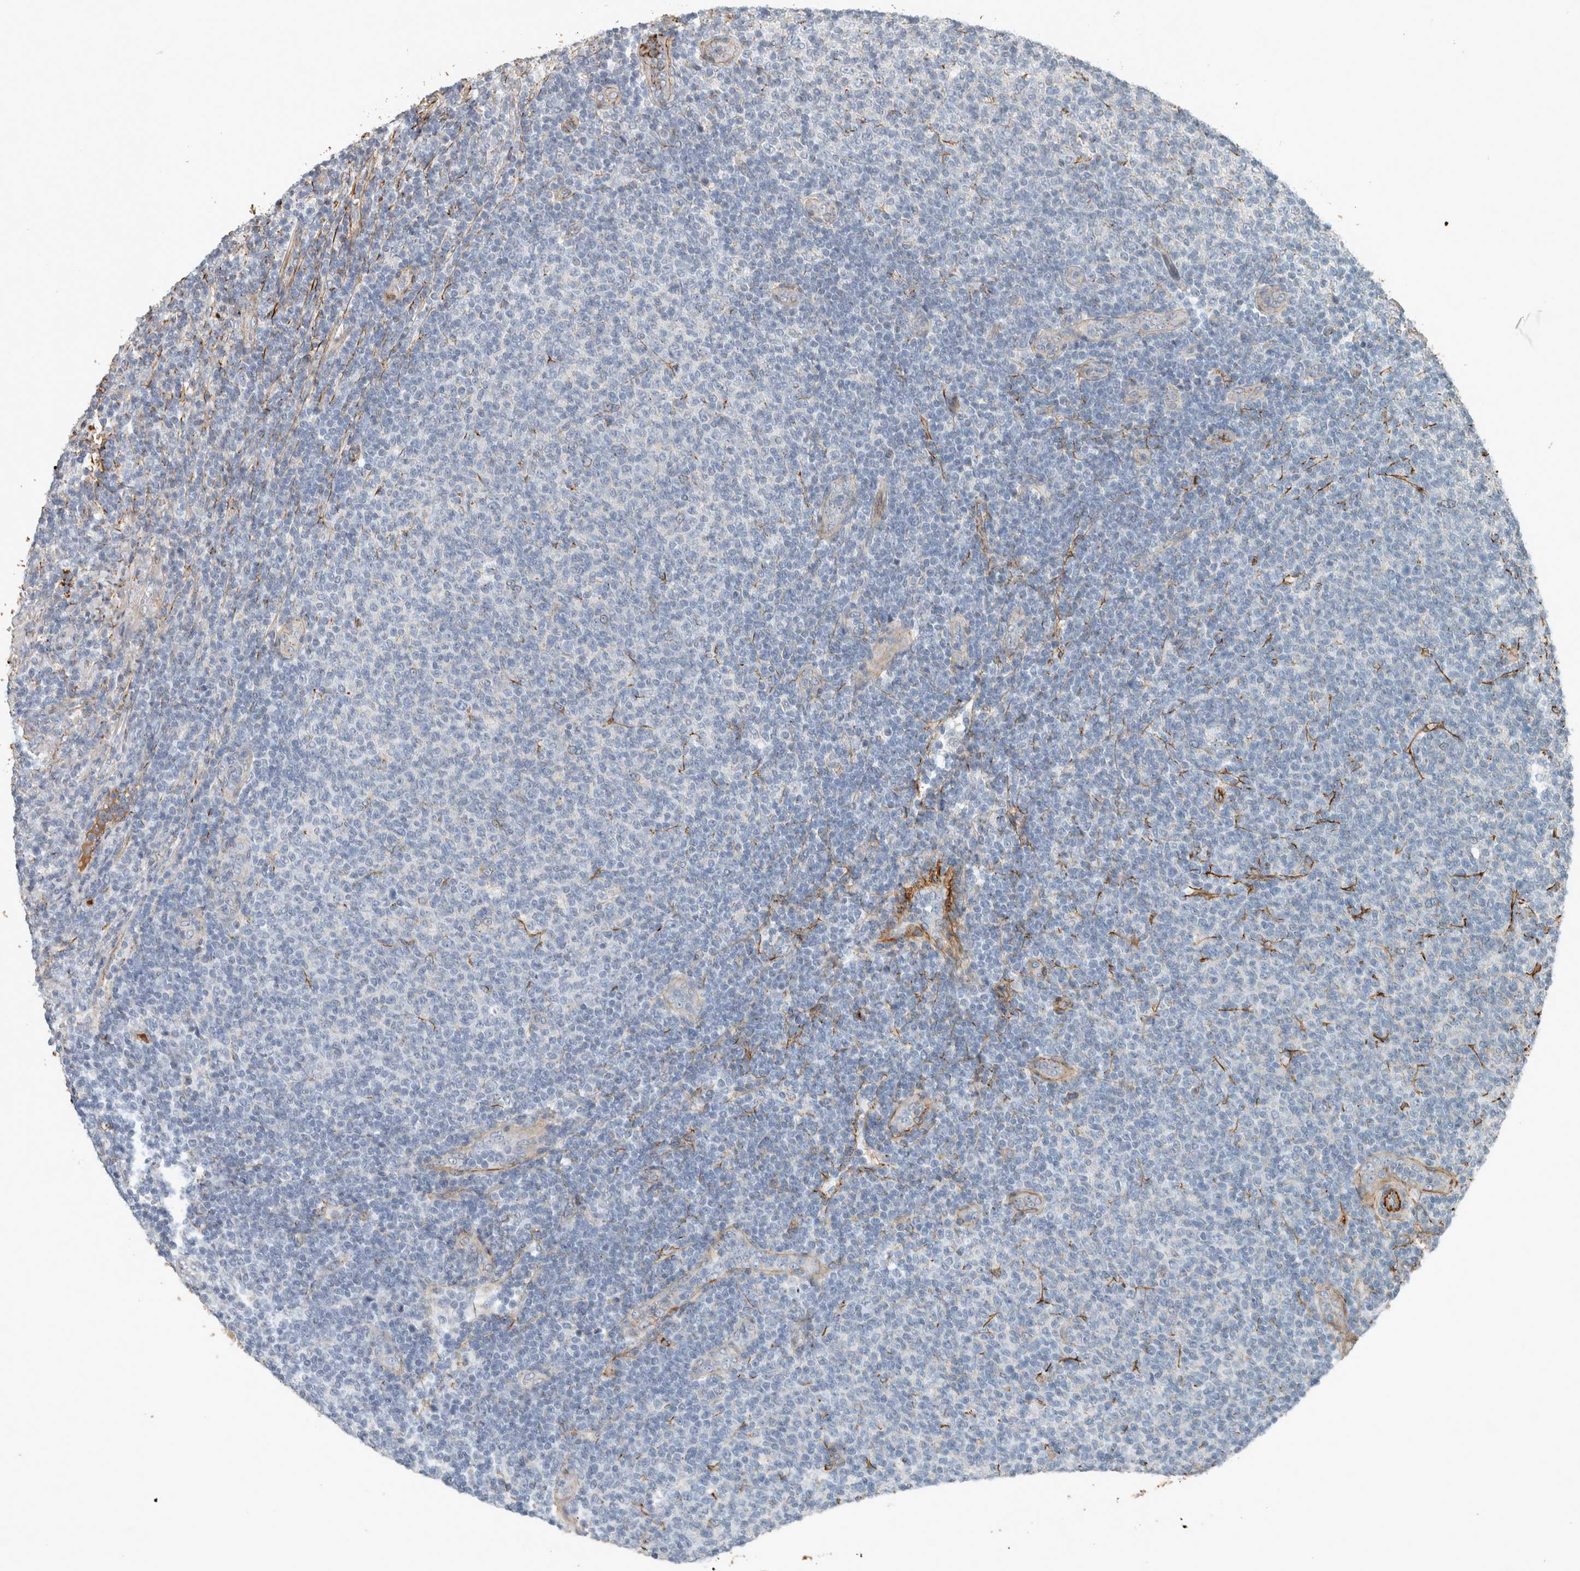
{"staining": {"intensity": "negative", "quantity": "none", "location": "none"}, "tissue": "lymphoma", "cell_type": "Tumor cells", "image_type": "cancer", "snomed": [{"axis": "morphology", "description": "Malignant lymphoma, non-Hodgkin's type, Low grade"}, {"axis": "topography", "description": "Lymph node"}], "caption": "This is an immunohistochemistry photomicrograph of human lymphoma. There is no positivity in tumor cells.", "gene": "FN1", "patient": {"sex": "male", "age": 66}}